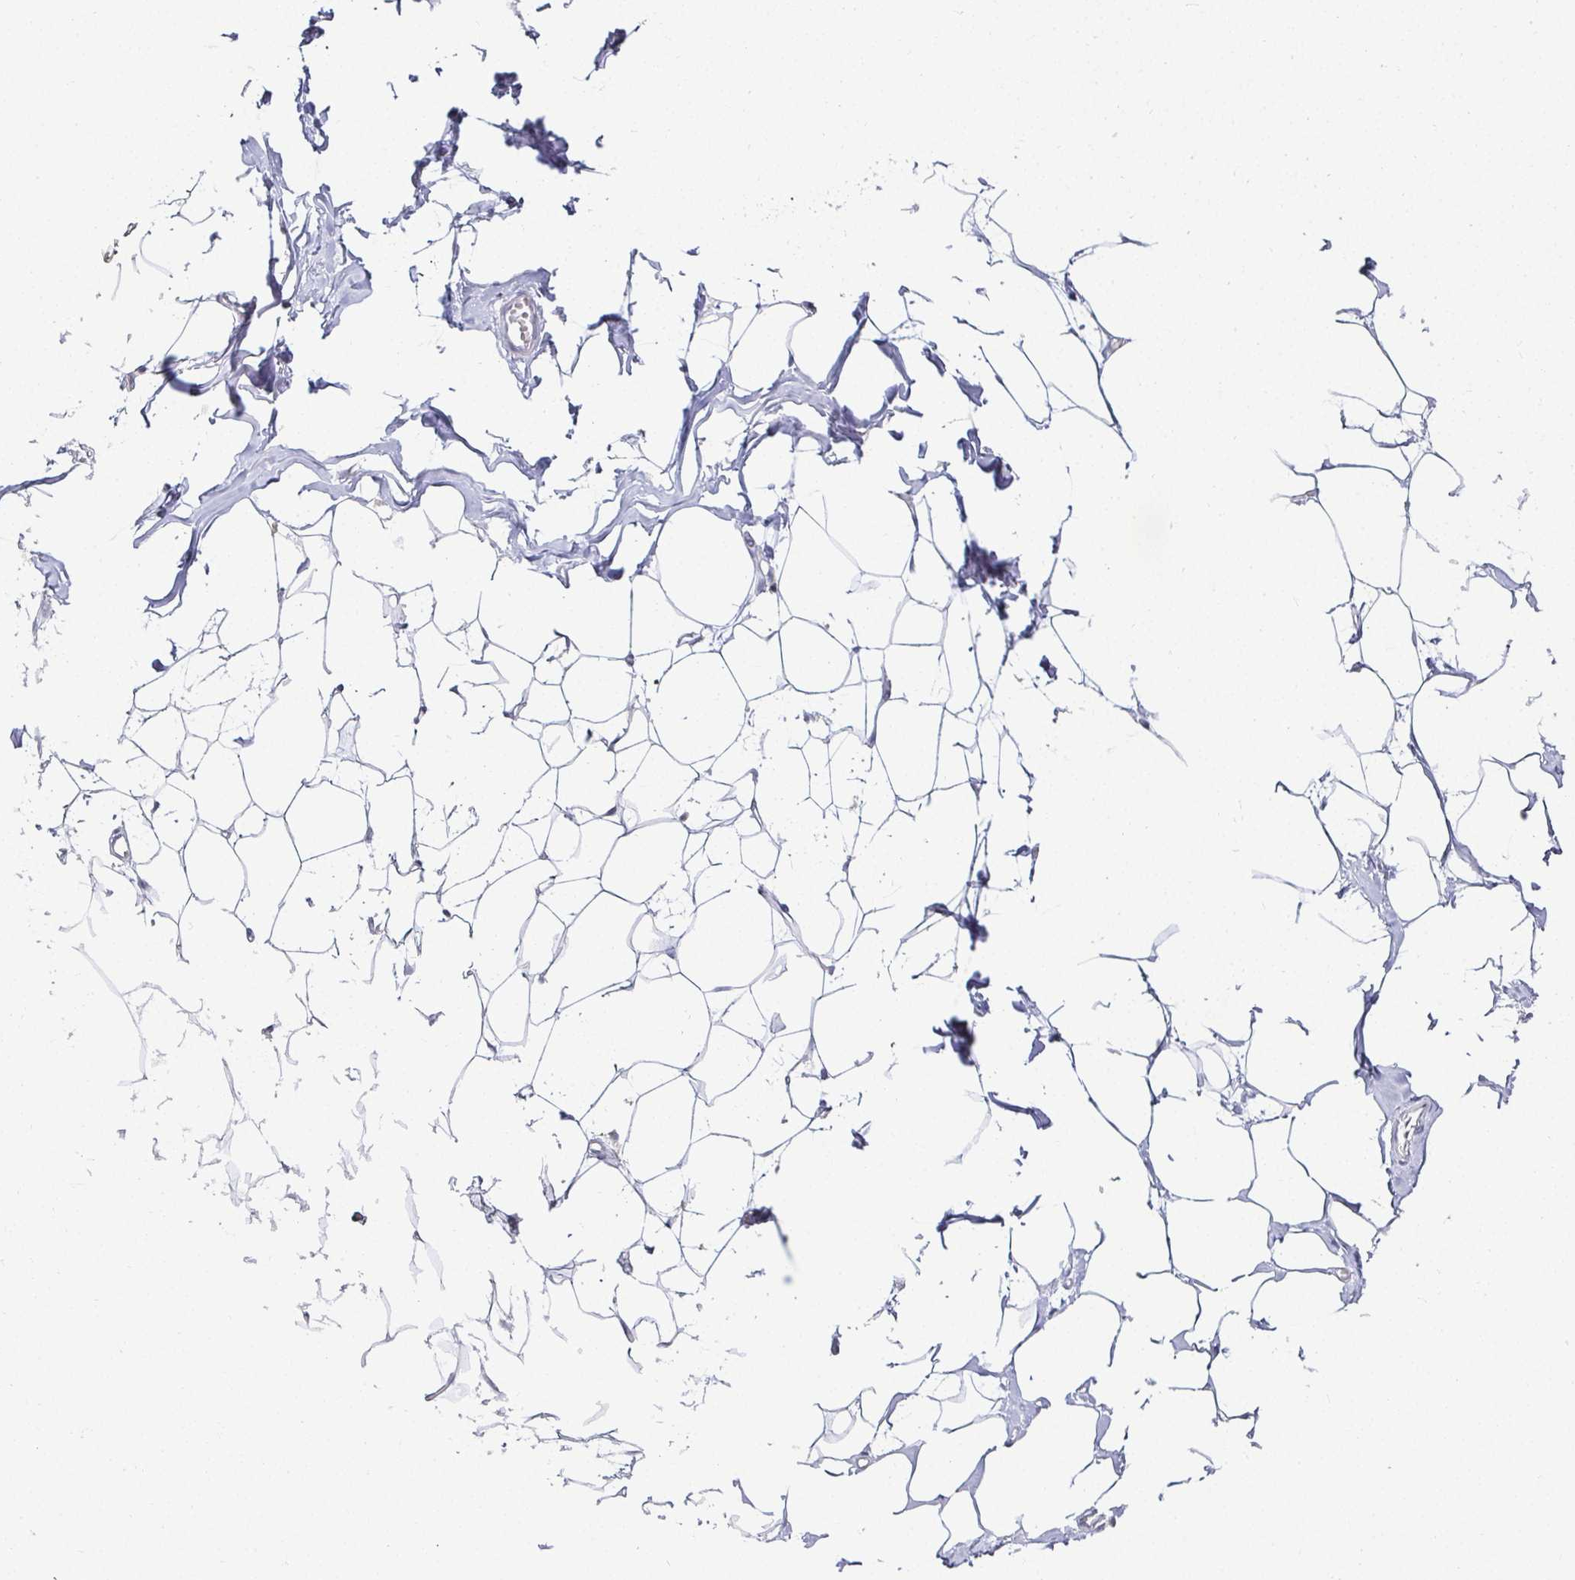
{"staining": {"intensity": "negative", "quantity": "none", "location": "none"}, "tissue": "breast", "cell_type": "Adipocytes", "image_type": "normal", "snomed": [{"axis": "morphology", "description": "Normal tissue, NOS"}, {"axis": "topography", "description": "Breast"}], "caption": "Immunohistochemical staining of normal human breast shows no significant staining in adipocytes. (DAB (3,3'-diaminobenzidine) IHC with hematoxylin counter stain).", "gene": "ACAN", "patient": {"sex": "female", "age": 27}}